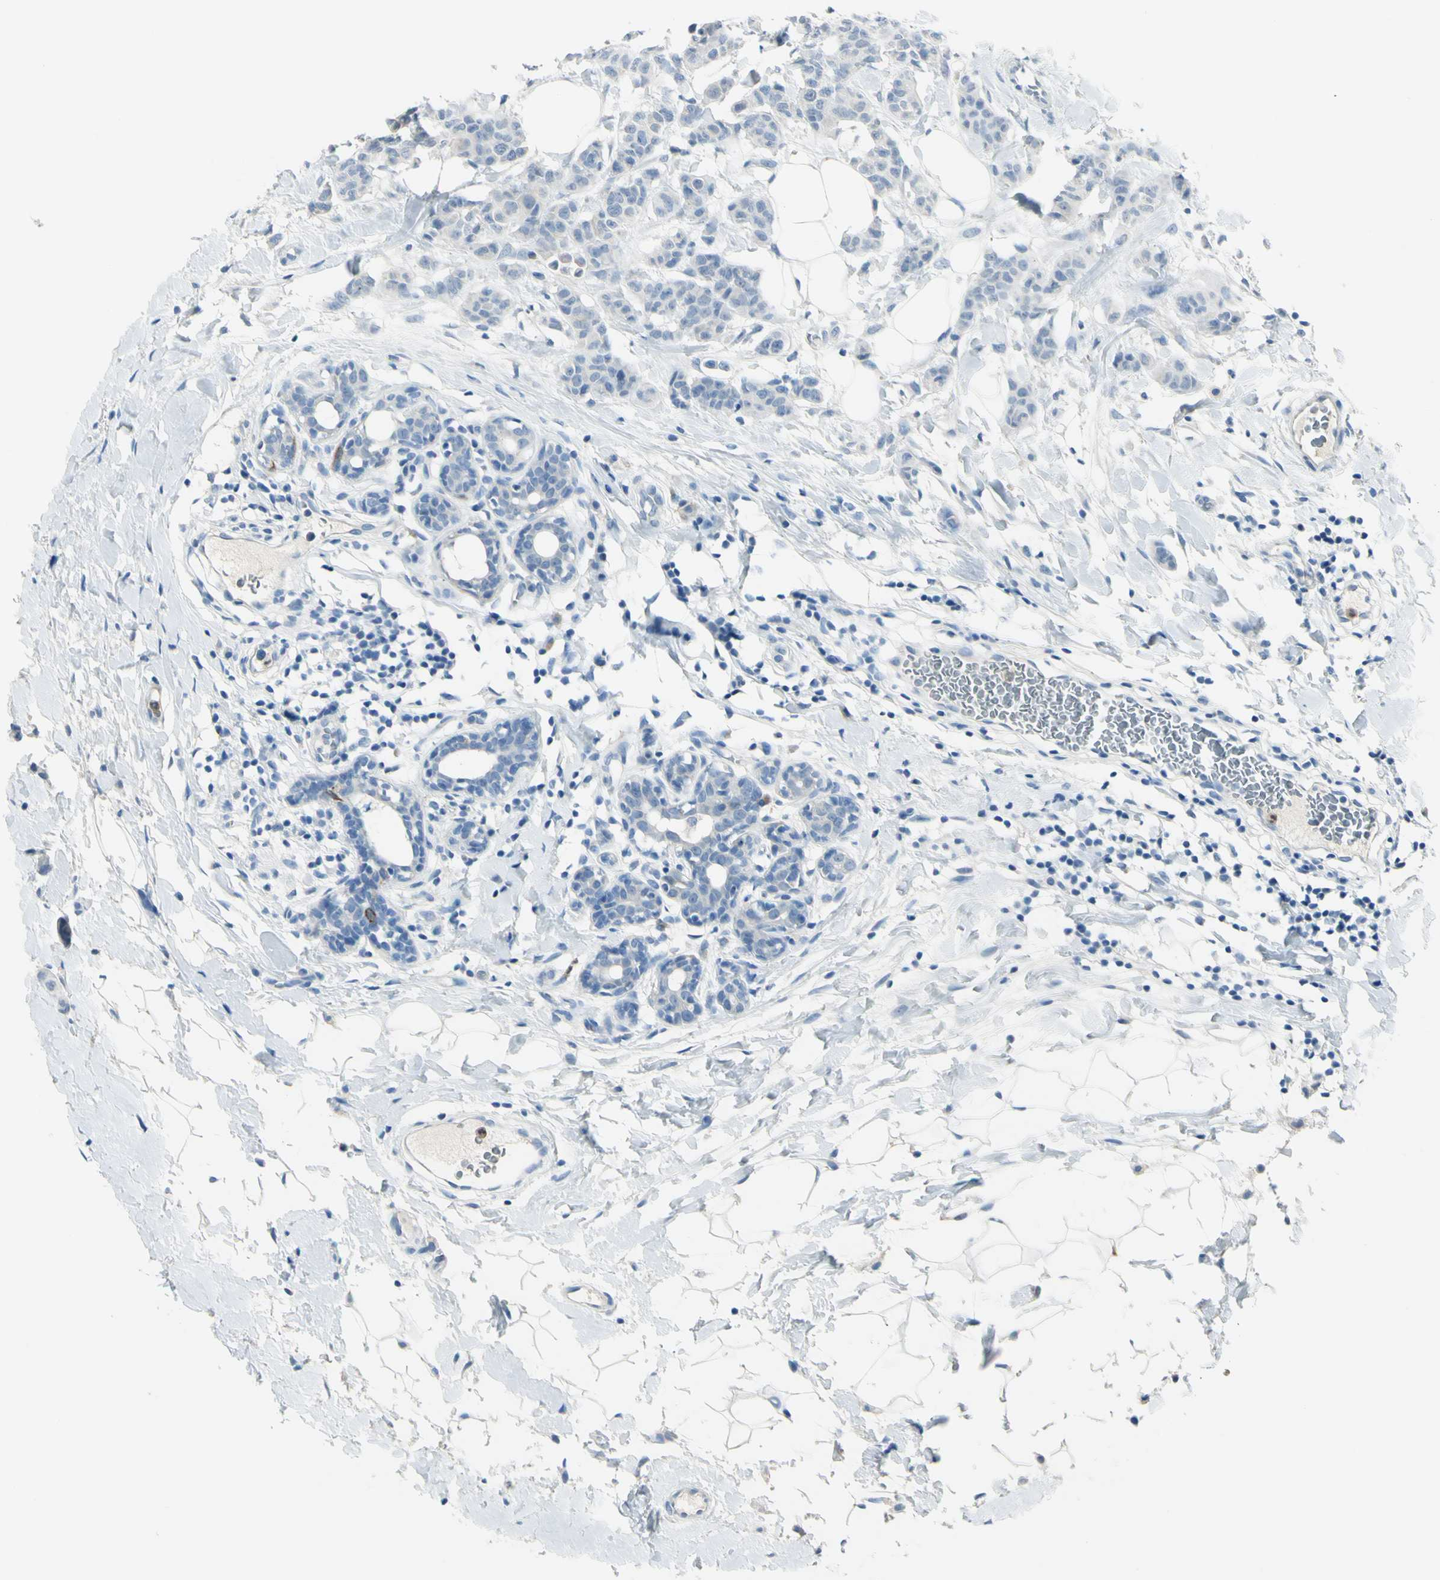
{"staining": {"intensity": "negative", "quantity": "none", "location": "none"}, "tissue": "breast cancer", "cell_type": "Tumor cells", "image_type": "cancer", "snomed": [{"axis": "morphology", "description": "Normal tissue, NOS"}, {"axis": "morphology", "description": "Duct carcinoma"}, {"axis": "topography", "description": "Breast"}], "caption": "DAB immunohistochemical staining of intraductal carcinoma (breast) reveals no significant expression in tumor cells. (Brightfield microscopy of DAB immunohistochemistry (IHC) at high magnification).", "gene": "ZNF557", "patient": {"sex": "female", "age": 40}}